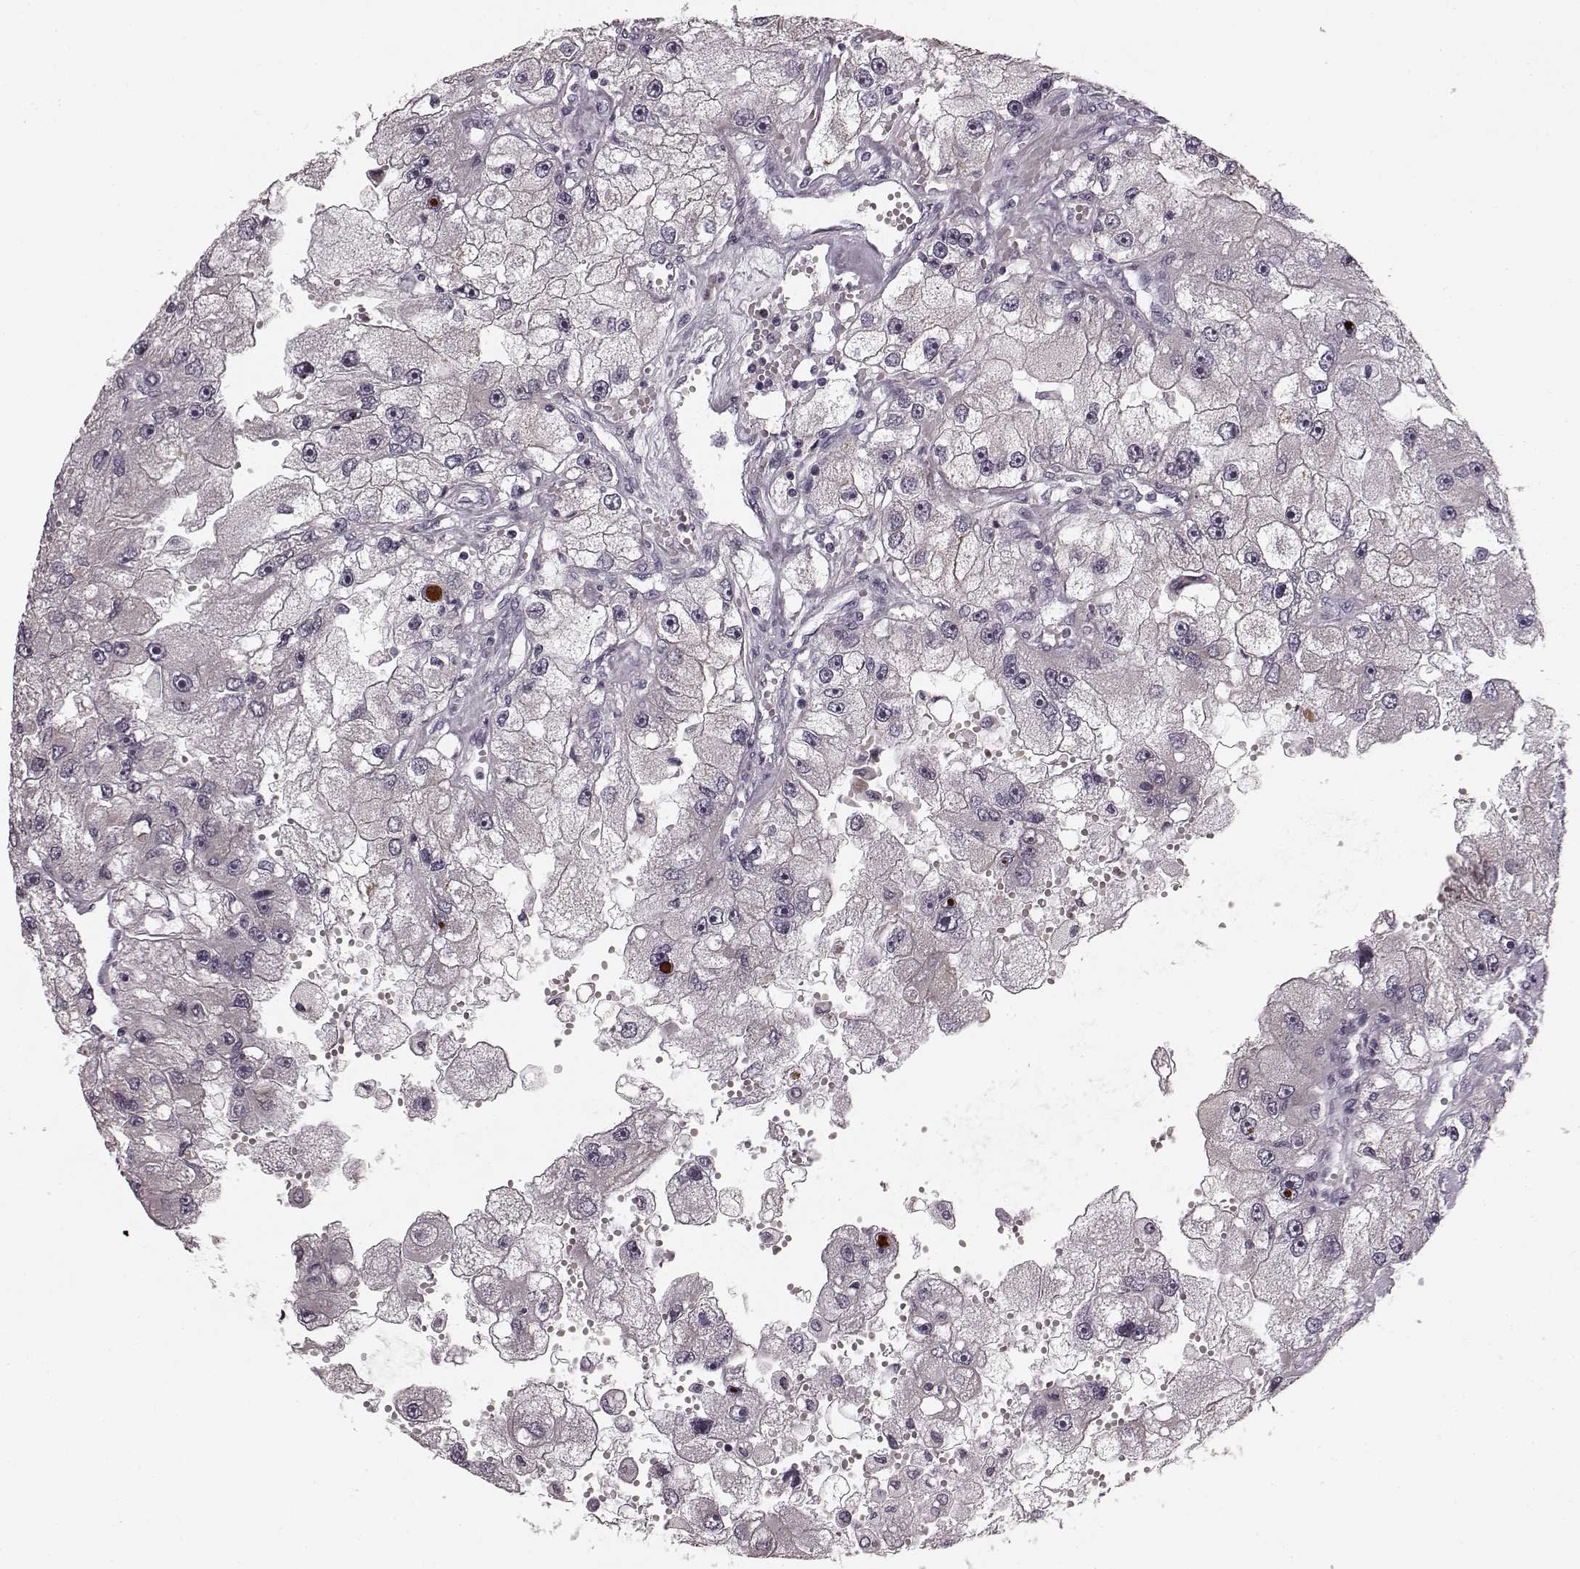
{"staining": {"intensity": "negative", "quantity": "none", "location": "none"}, "tissue": "renal cancer", "cell_type": "Tumor cells", "image_type": "cancer", "snomed": [{"axis": "morphology", "description": "Adenocarcinoma, NOS"}, {"axis": "topography", "description": "Kidney"}], "caption": "There is no significant positivity in tumor cells of renal cancer (adenocarcinoma).", "gene": "FAM234B", "patient": {"sex": "male", "age": 63}}